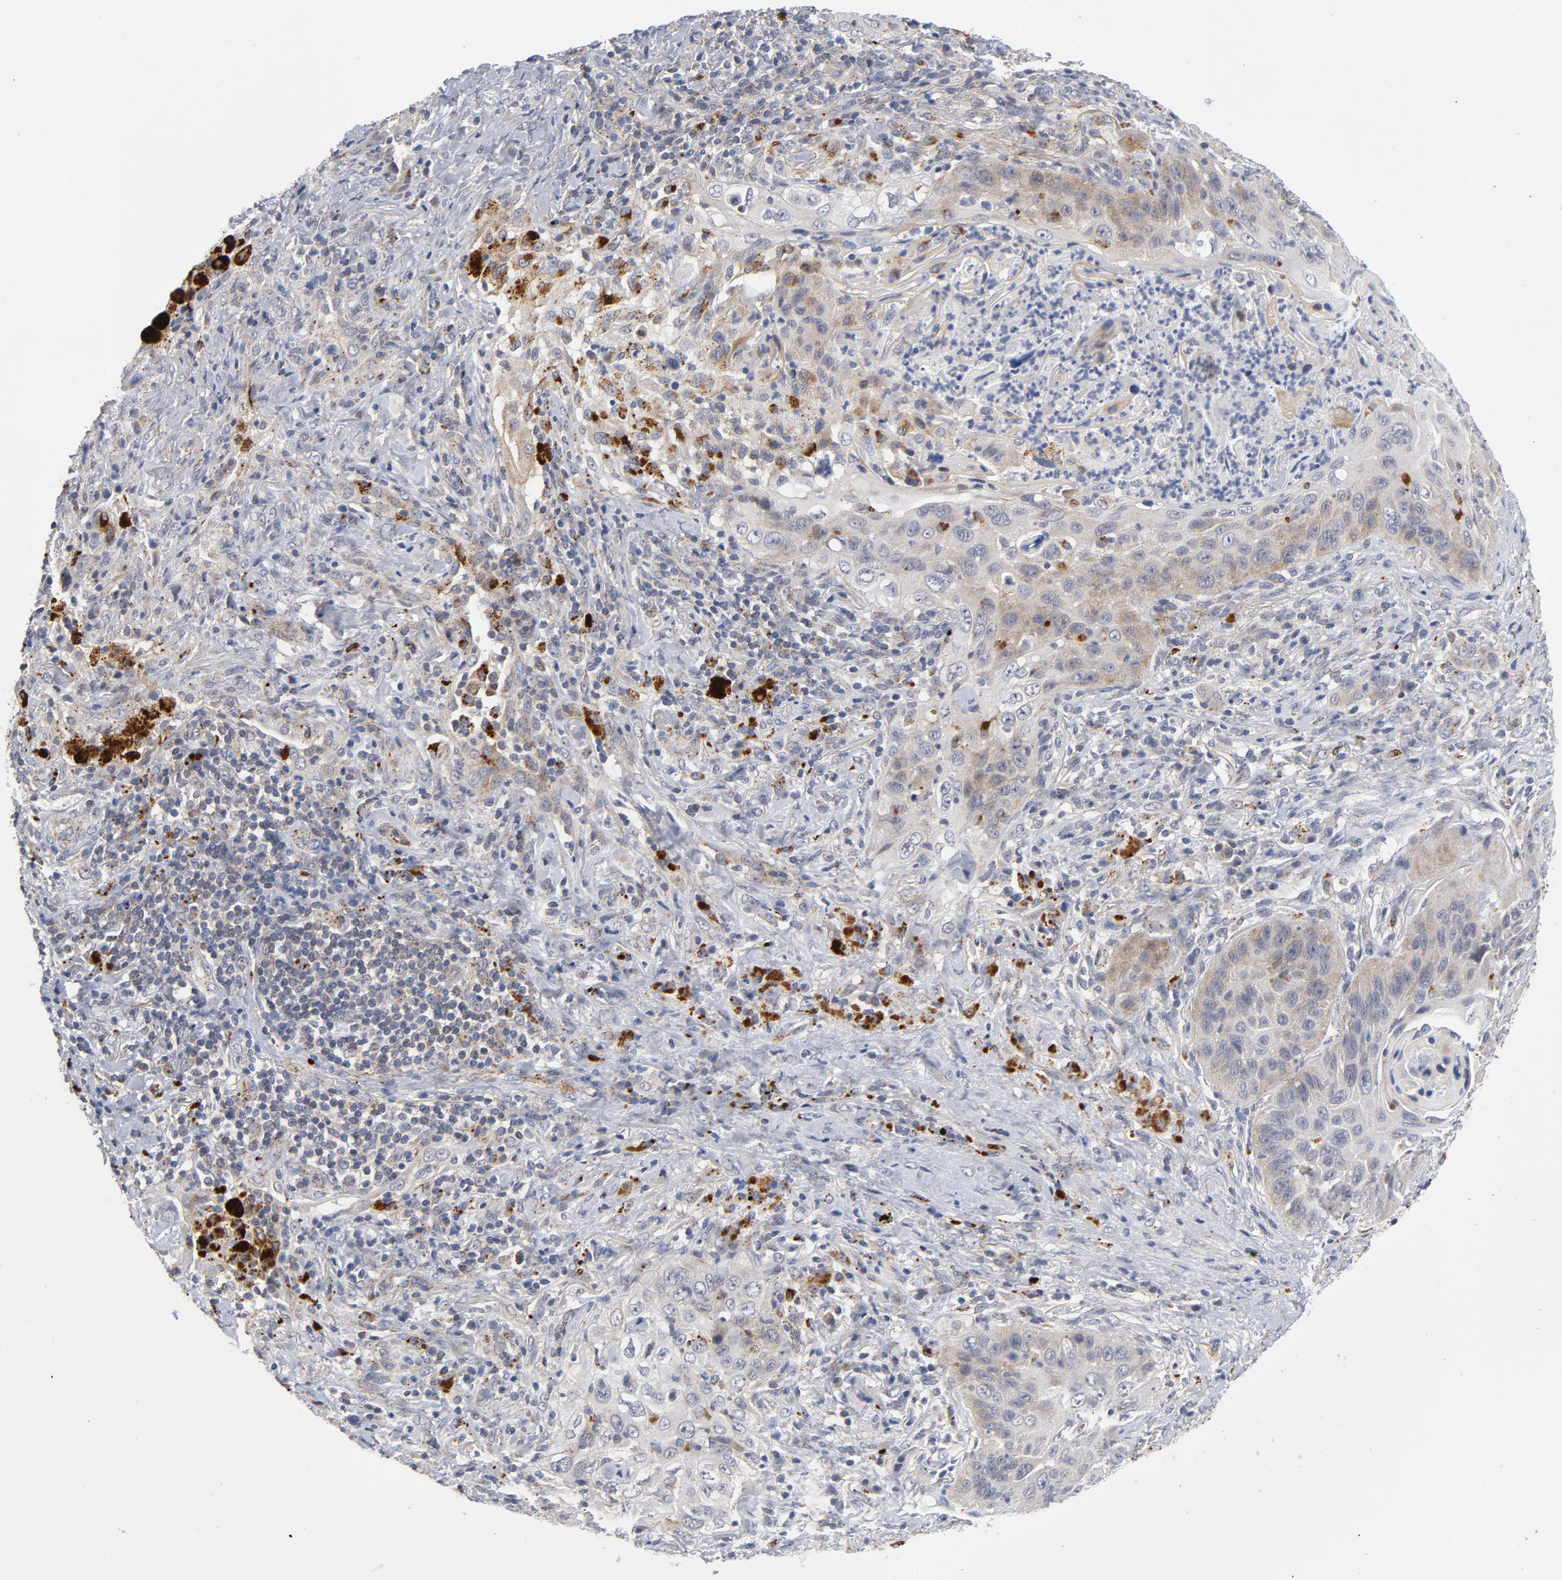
{"staining": {"intensity": "weak", "quantity": "<25%", "location": "cytoplasmic/membranous"}, "tissue": "lung cancer", "cell_type": "Tumor cells", "image_type": "cancer", "snomed": [{"axis": "morphology", "description": "Squamous cell carcinoma, NOS"}, {"axis": "topography", "description": "Lung"}], "caption": "This image is of lung squamous cell carcinoma stained with IHC to label a protein in brown with the nuclei are counter-stained blue. There is no expression in tumor cells.", "gene": "AKT2", "patient": {"sex": "female", "age": 67}}